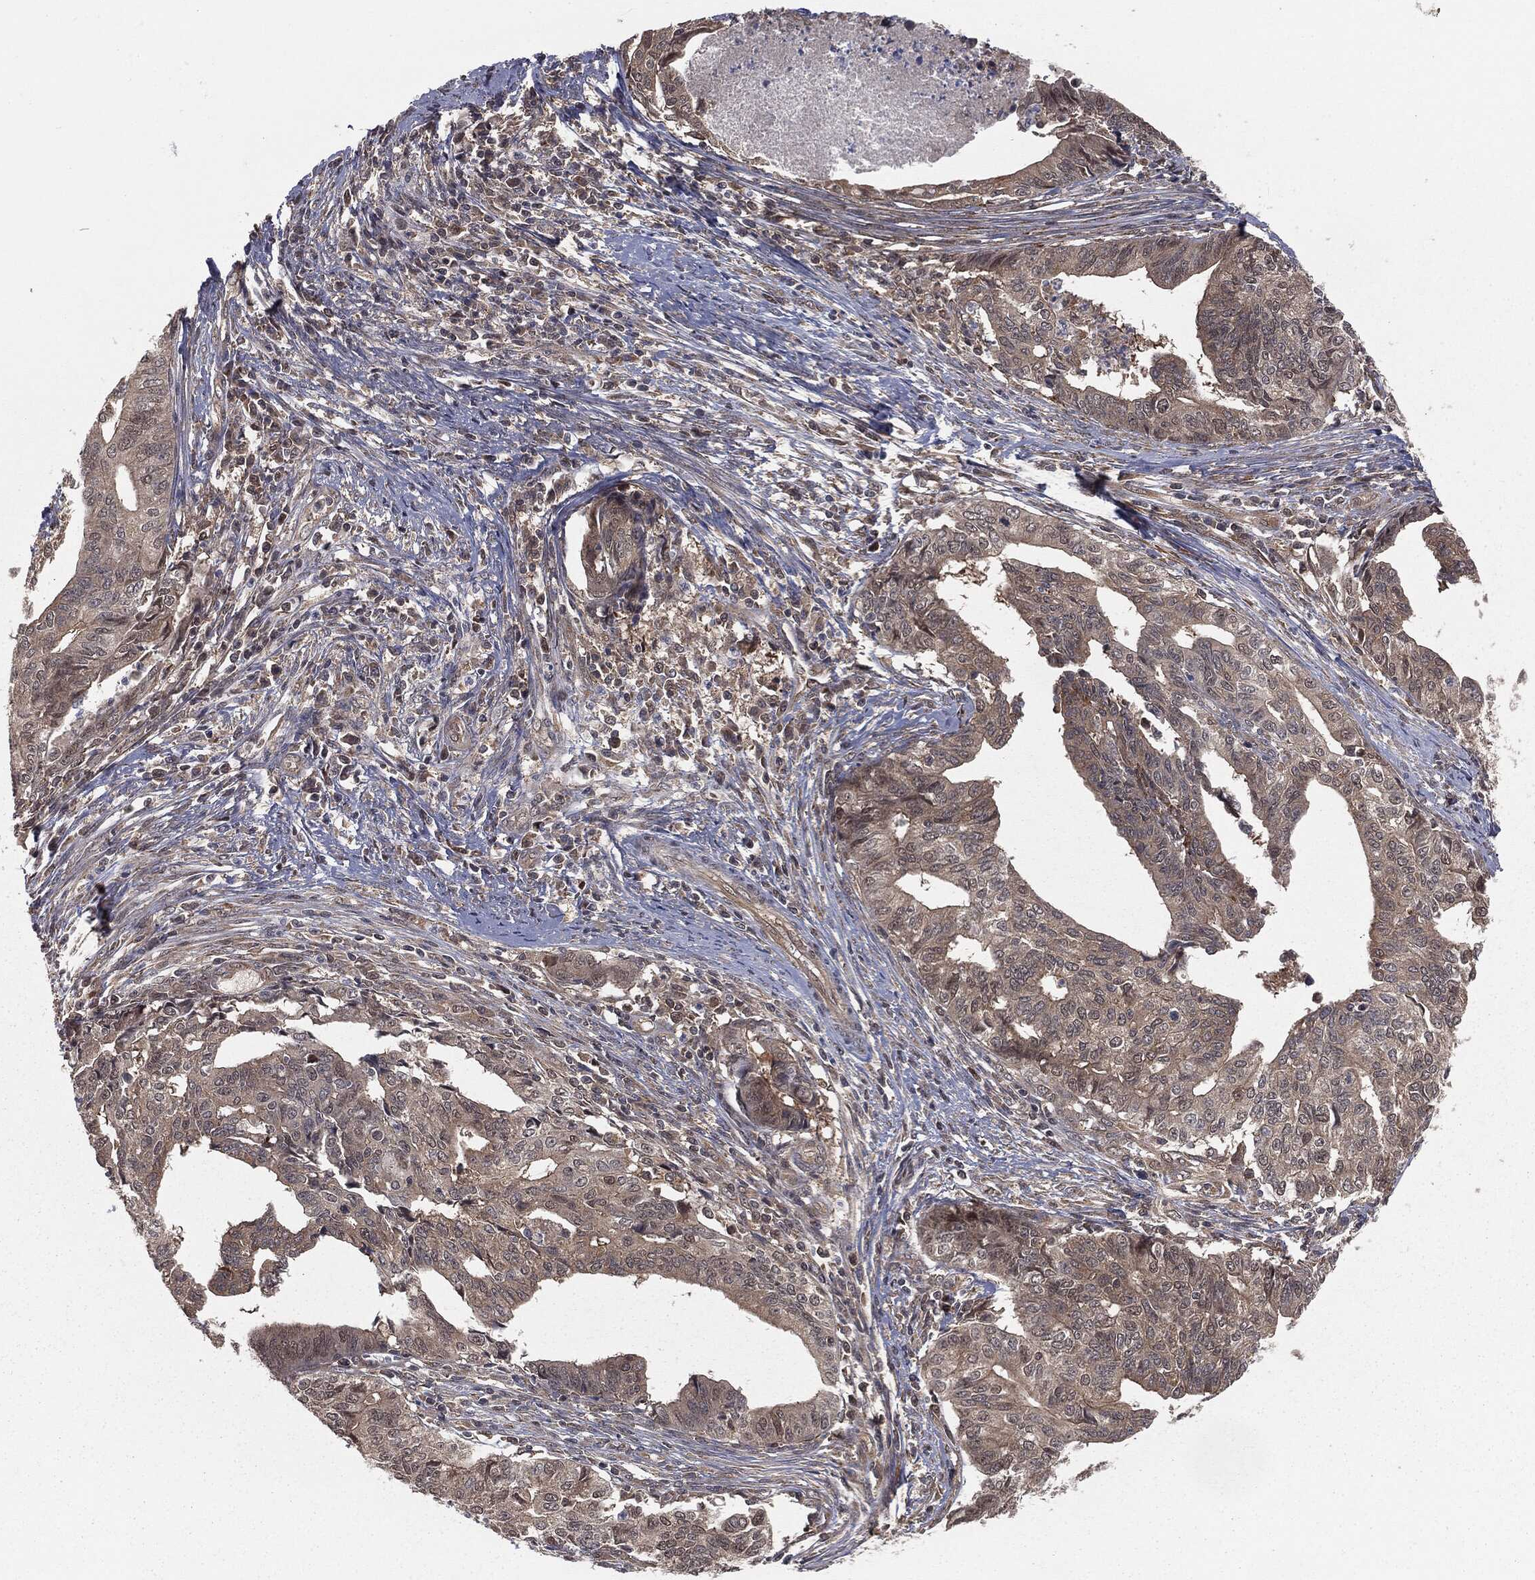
{"staining": {"intensity": "weak", "quantity": "<25%", "location": "cytoplasmic/membranous"}, "tissue": "endometrial cancer", "cell_type": "Tumor cells", "image_type": "cancer", "snomed": [{"axis": "morphology", "description": "Adenocarcinoma, NOS"}, {"axis": "topography", "description": "Endometrium"}], "caption": "Immunohistochemical staining of human endometrial cancer (adenocarcinoma) demonstrates no significant positivity in tumor cells. (DAB (3,3'-diaminobenzidine) IHC visualized using brightfield microscopy, high magnification).", "gene": "FBXO7", "patient": {"sex": "female", "age": 65}}